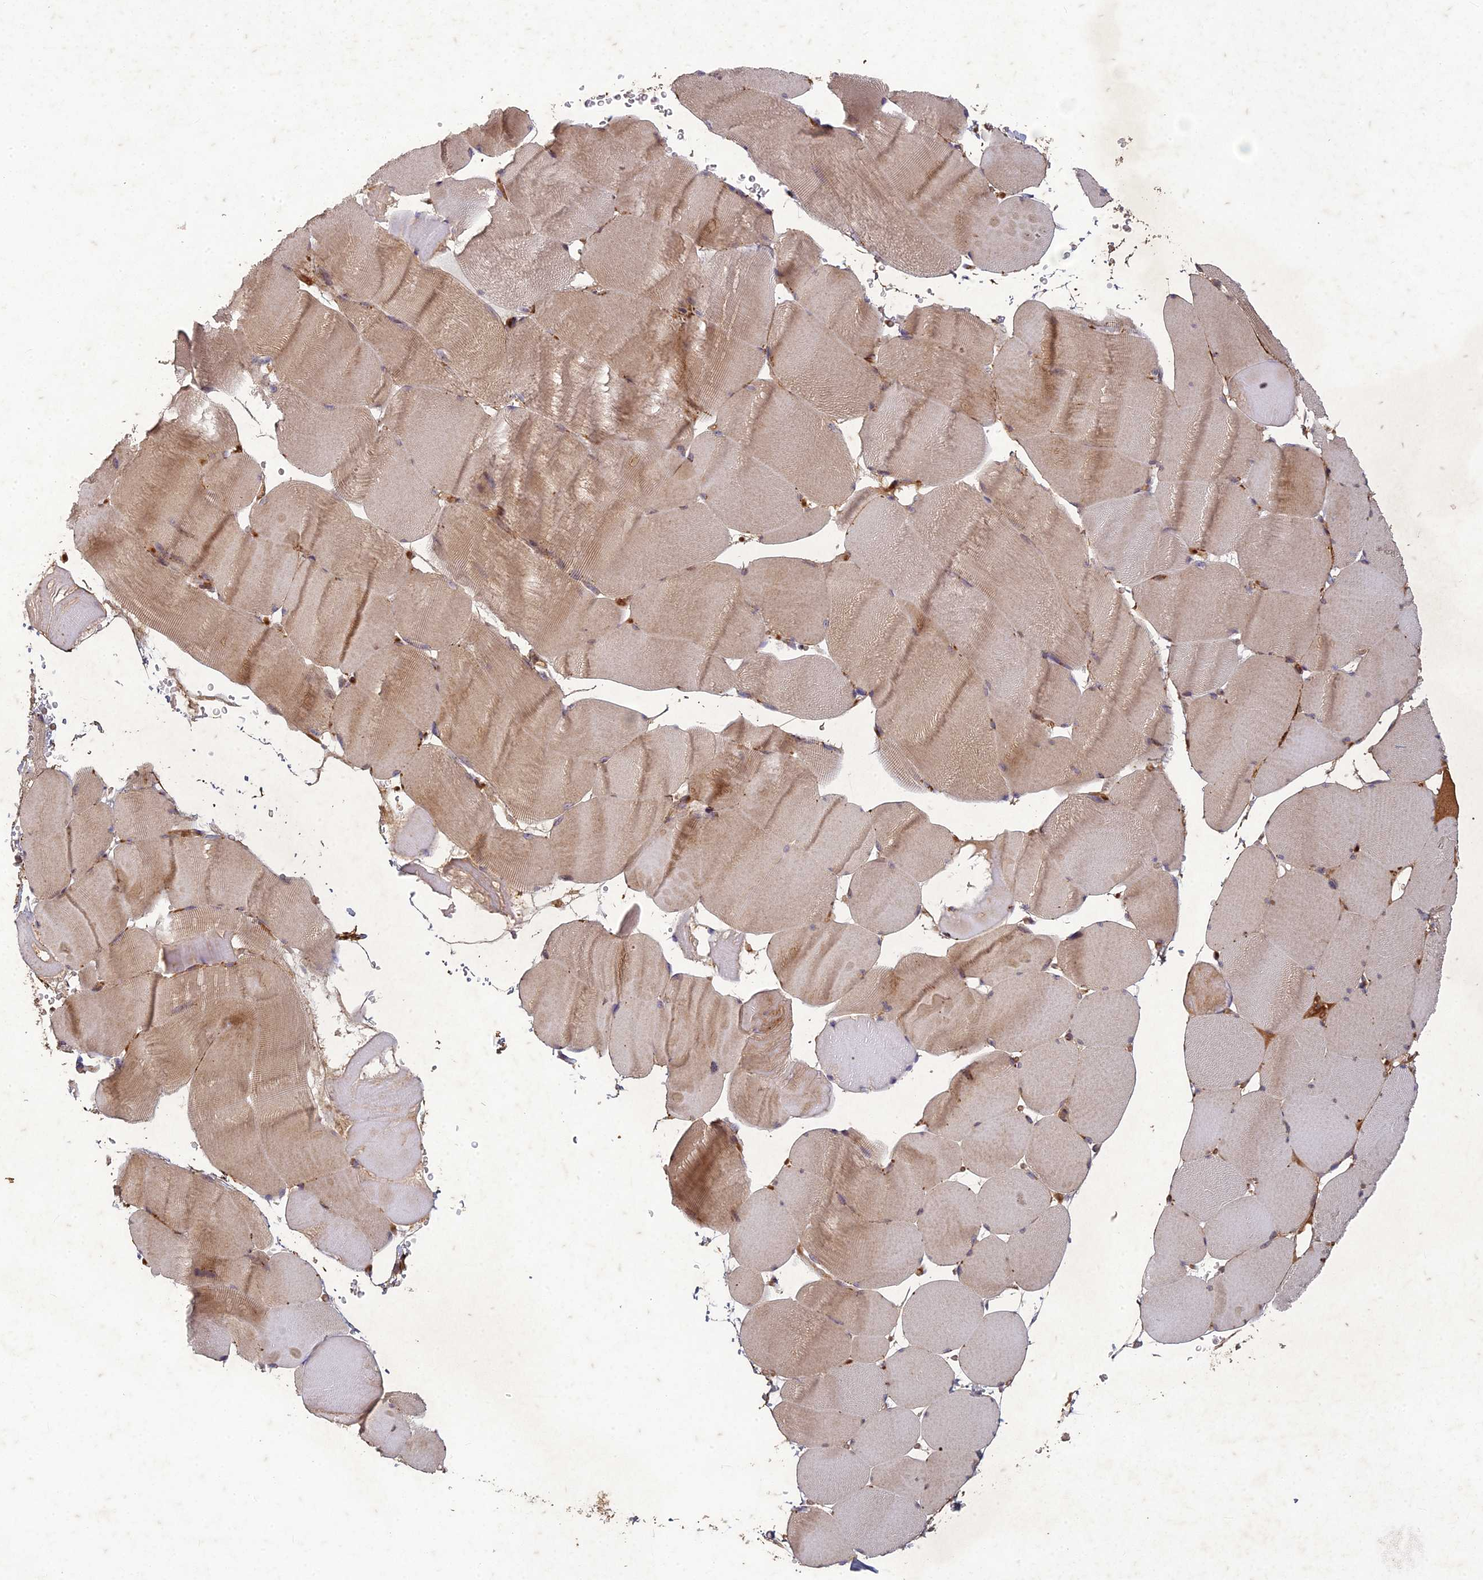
{"staining": {"intensity": "weak", "quantity": ">75%", "location": "cytoplasmic/membranous"}, "tissue": "skeletal muscle", "cell_type": "Myocytes", "image_type": "normal", "snomed": [{"axis": "morphology", "description": "Normal tissue, NOS"}, {"axis": "topography", "description": "Skeletal muscle"}], "caption": "IHC staining of benign skeletal muscle, which displays low levels of weak cytoplasmic/membranous staining in about >75% of myocytes indicating weak cytoplasmic/membranous protein staining. The staining was performed using DAB (3,3'-diaminobenzidine) (brown) for protein detection and nuclei were counterstained in hematoxylin (blue).", "gene": "TCF25", "patient": {"sex": "male", "age": 62}}